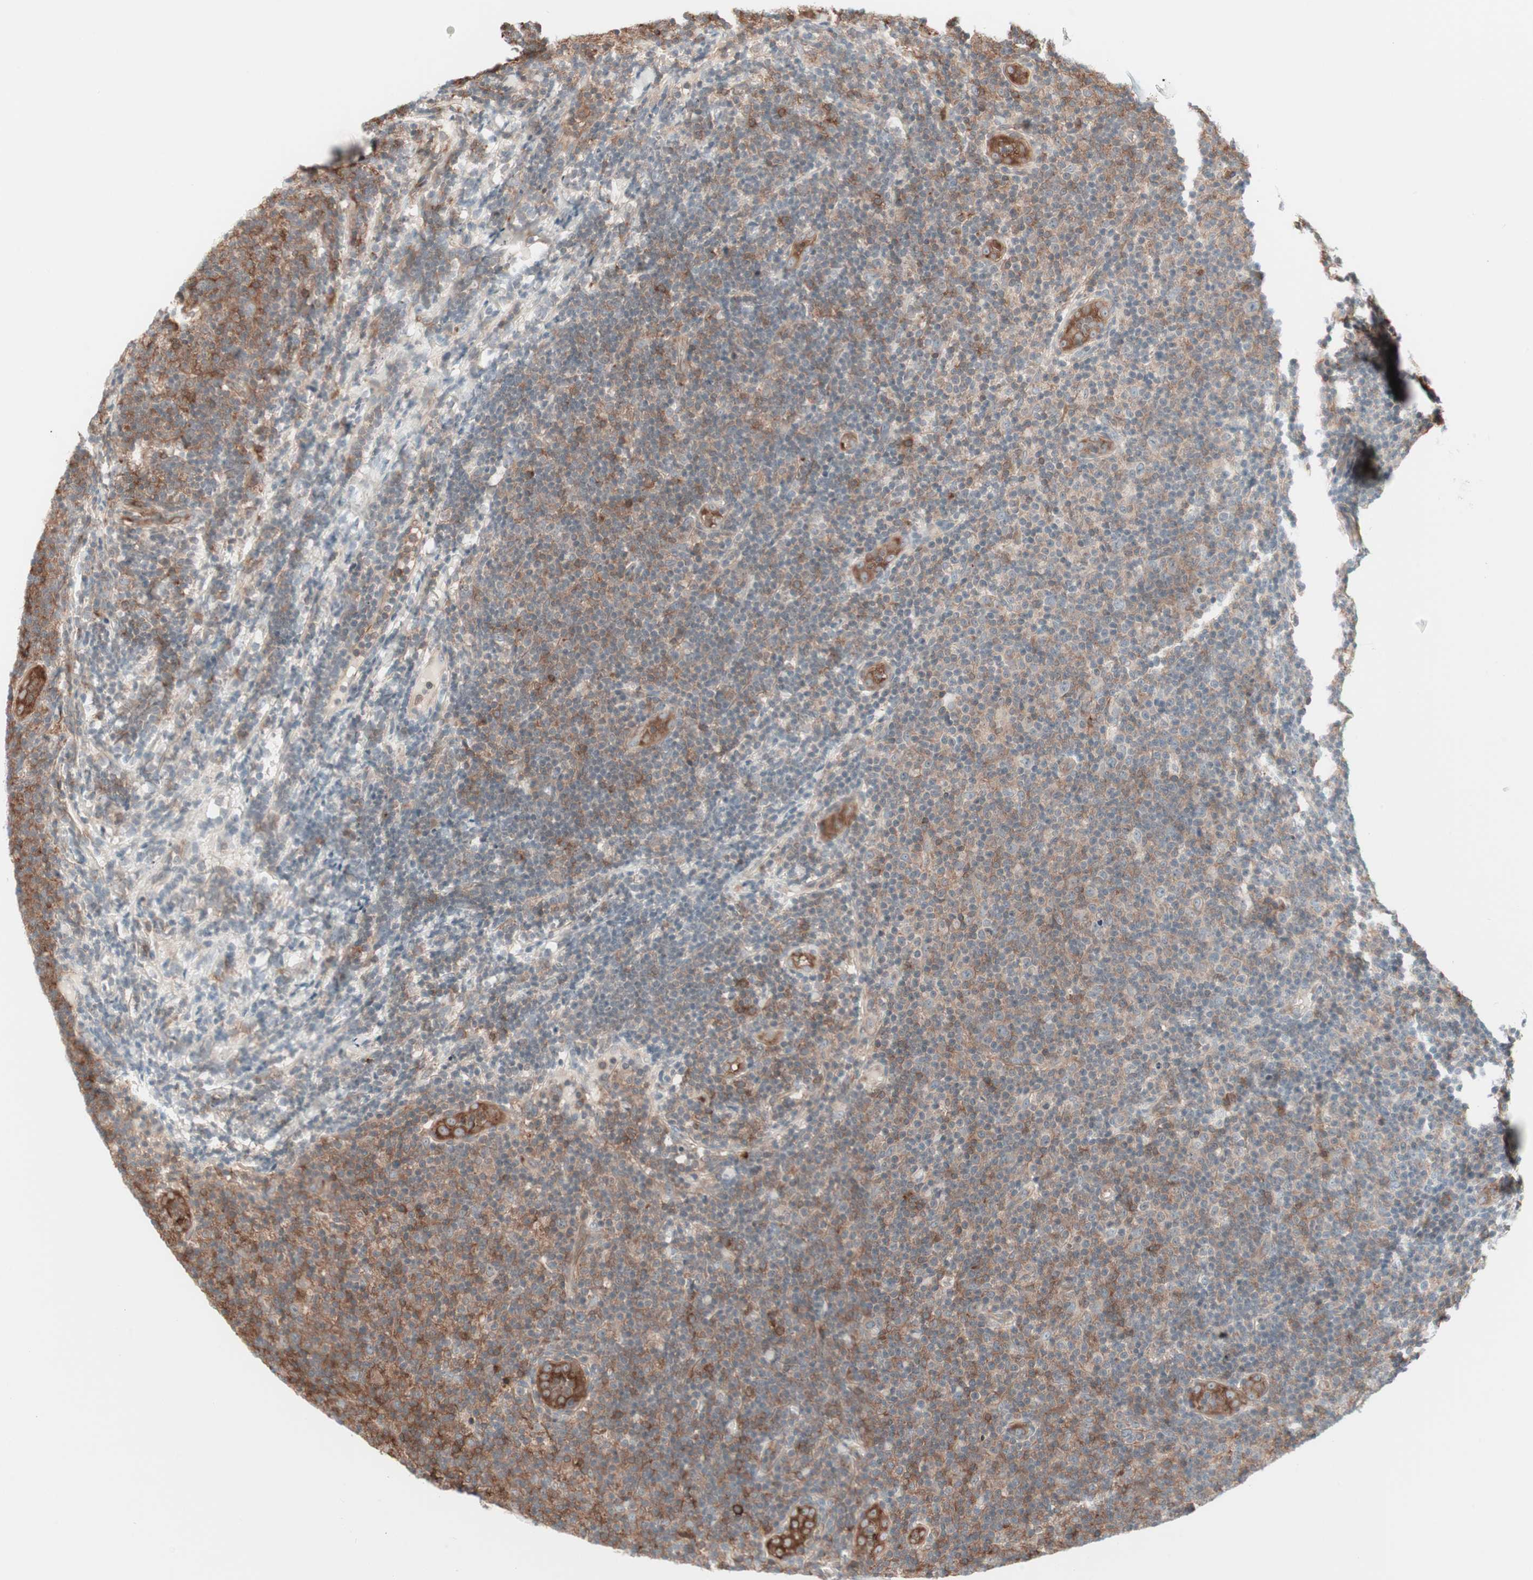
{"staining": {"intensity": "moderate", "quantity": "25%-75%", "location": "cytoplasmic/membranous"}, "tissue": "lymphoma", "cell_type": "Tumor cells", "image_type": "cancer", "snomed": [{"axis": "morphology", "description": "Malignant lymphoma, non-Hodgkin's type, Low grade"}, {"axis": "topography", "description": "Lymph node"}], "caption": "IHC (DAB (3,3'-diaminobenzidine)) staining of low-grade malignant lymphoma, non-Hodgkin's type demonstrates moderate cytoplasmic/membranous protein positivity in approximately 25%-75% of tumor cells.", "gene": "TCP11L1", "patient": {"sex": "male", "age": 83}}